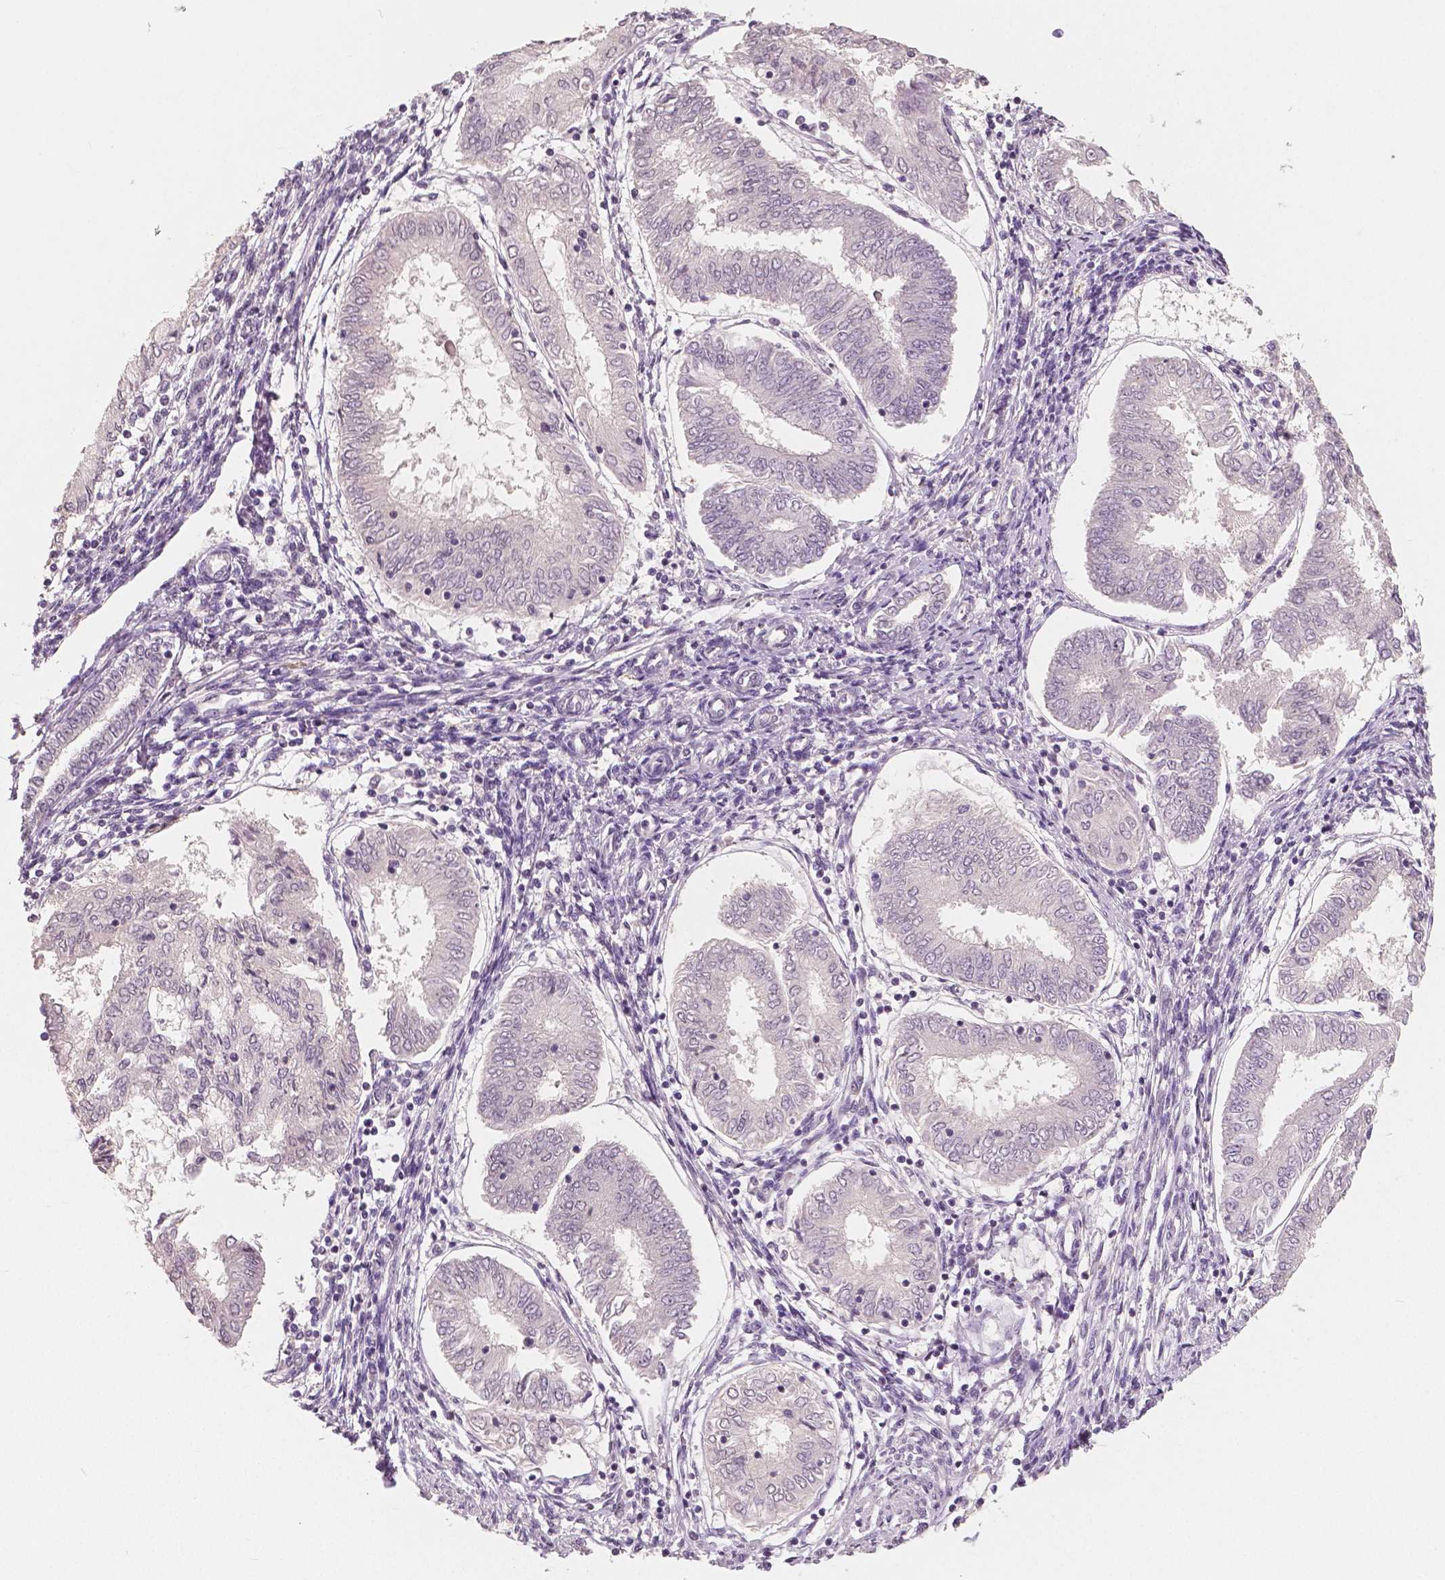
{"staining": {"intensity": "negative", "quantity": "none", "location": "none"}, "tissue": "endometrial cancer", "cell_type": "Tumor cells", "image_type": "cancer", "snomed": [{"axis": "morphology", "description": "Adenocarcinoma, NOS"}, {"axis": "topography", "description": "Endometrium"}], "caption": "Photomicrograph shows no protein positivity in tumor cells of endometrial adenocarcinoma tissue. (Stains: DAB (3,3'-diaminobenzidine) immunohistochemistry (IHC) with hematoxylin counter stain, Microscopy: brightfield microscopy at high magnification).", "gene": "RNASE7", "patient": {"sex": "female", "age": 68}}